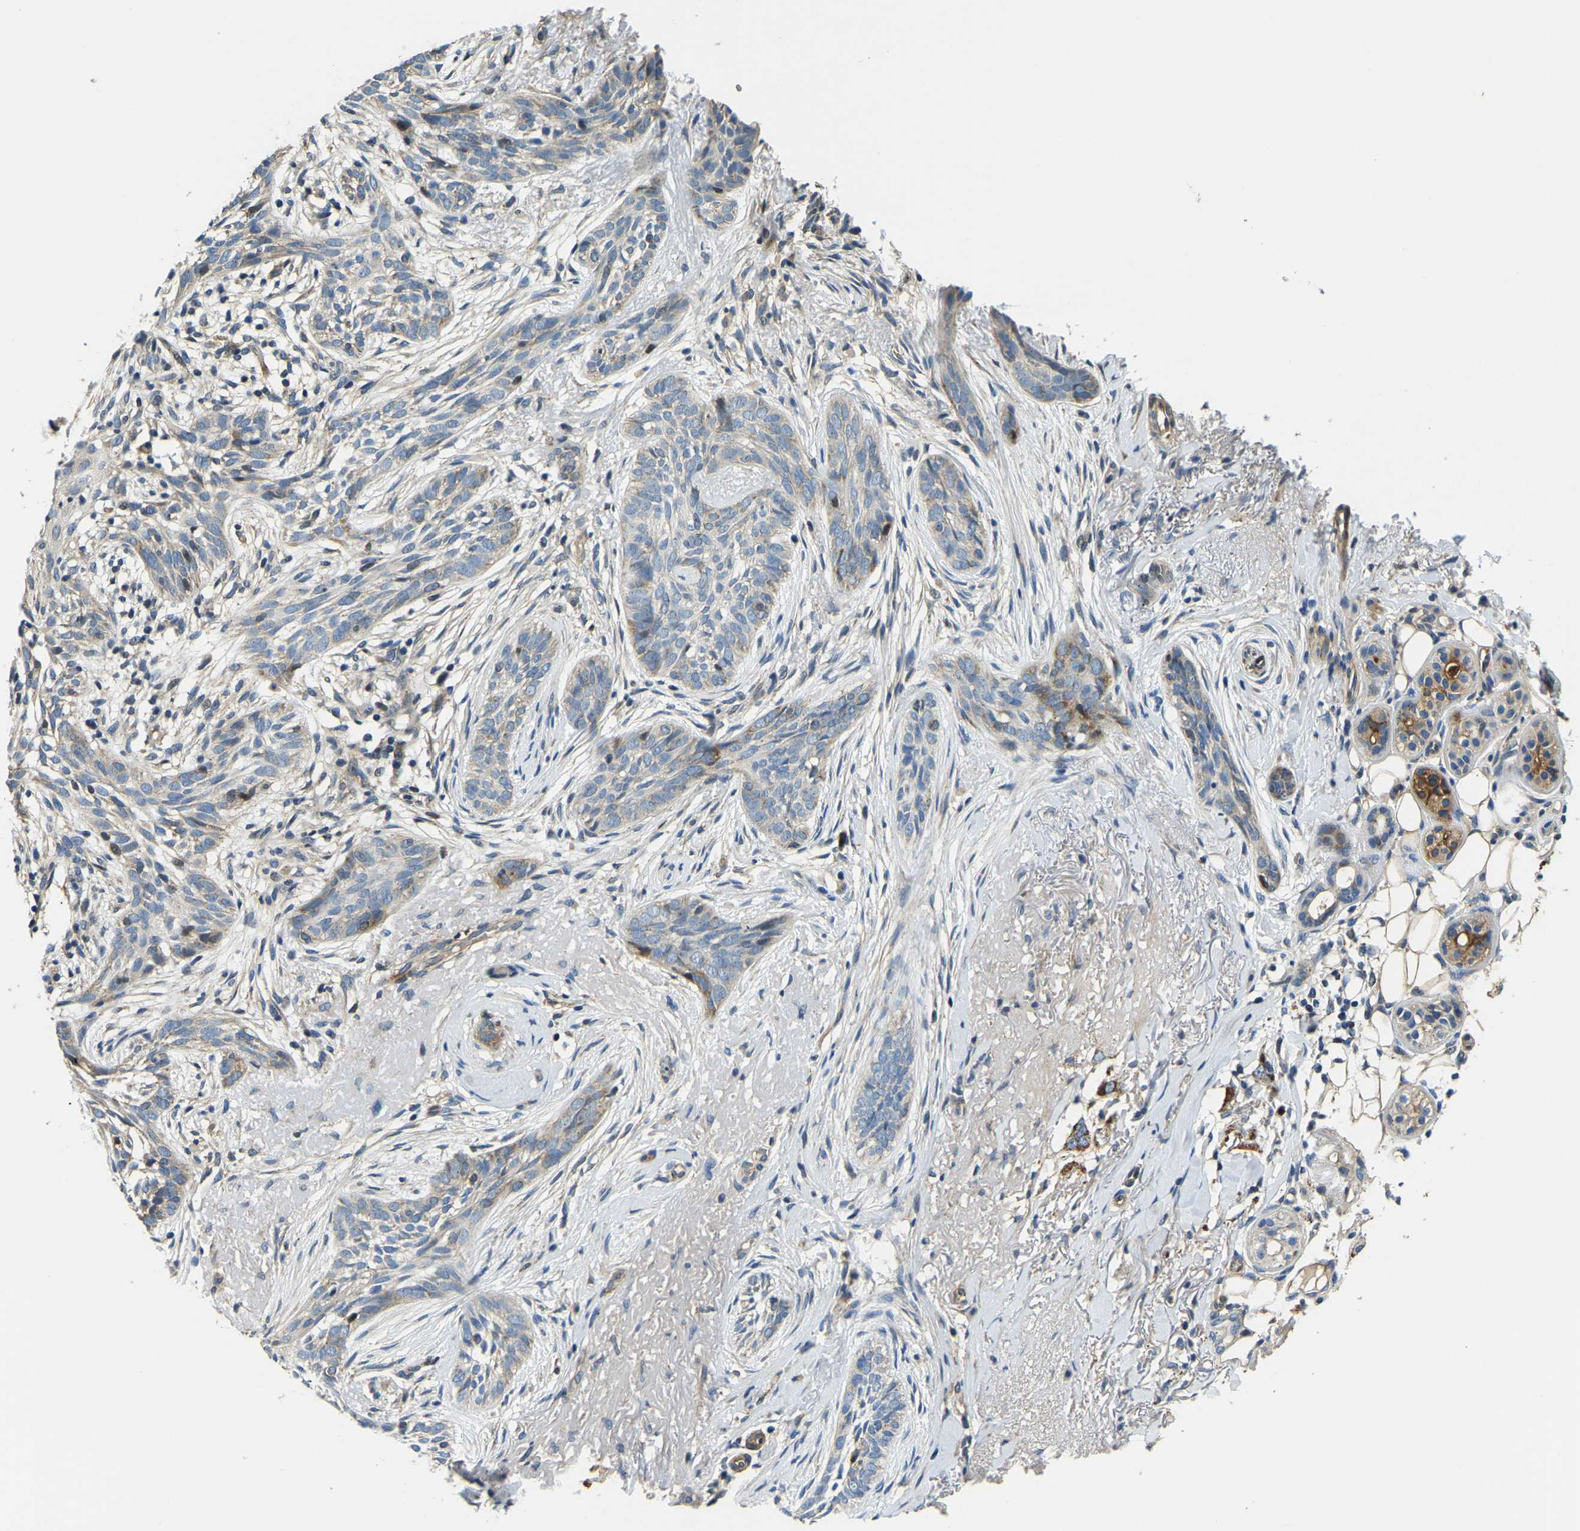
{"staining": {"intensity": "moderate", "quantity": "<25%", "location": "cytoplasmic/membranous"}, "tissue": "skin cancer", "cell_type": "Tumor cells", "image_type": "cancer", "snomed": [{"axis": "morphology", "description": "Basal cell carcinoma"}, {"axis": "topography", "description": "Skin"}], "caption": "Protein staining shows moderate cytoplasmic/membranous expression in about <25% of tumor cells in skin basal cell carcinoma. (DAB (3,3'-diaminobenzidine) IHC, brown staining for protein, blue staining for nuclei).", "gene": "RNF39", "patient": {"sex": "female", "age": 88}}